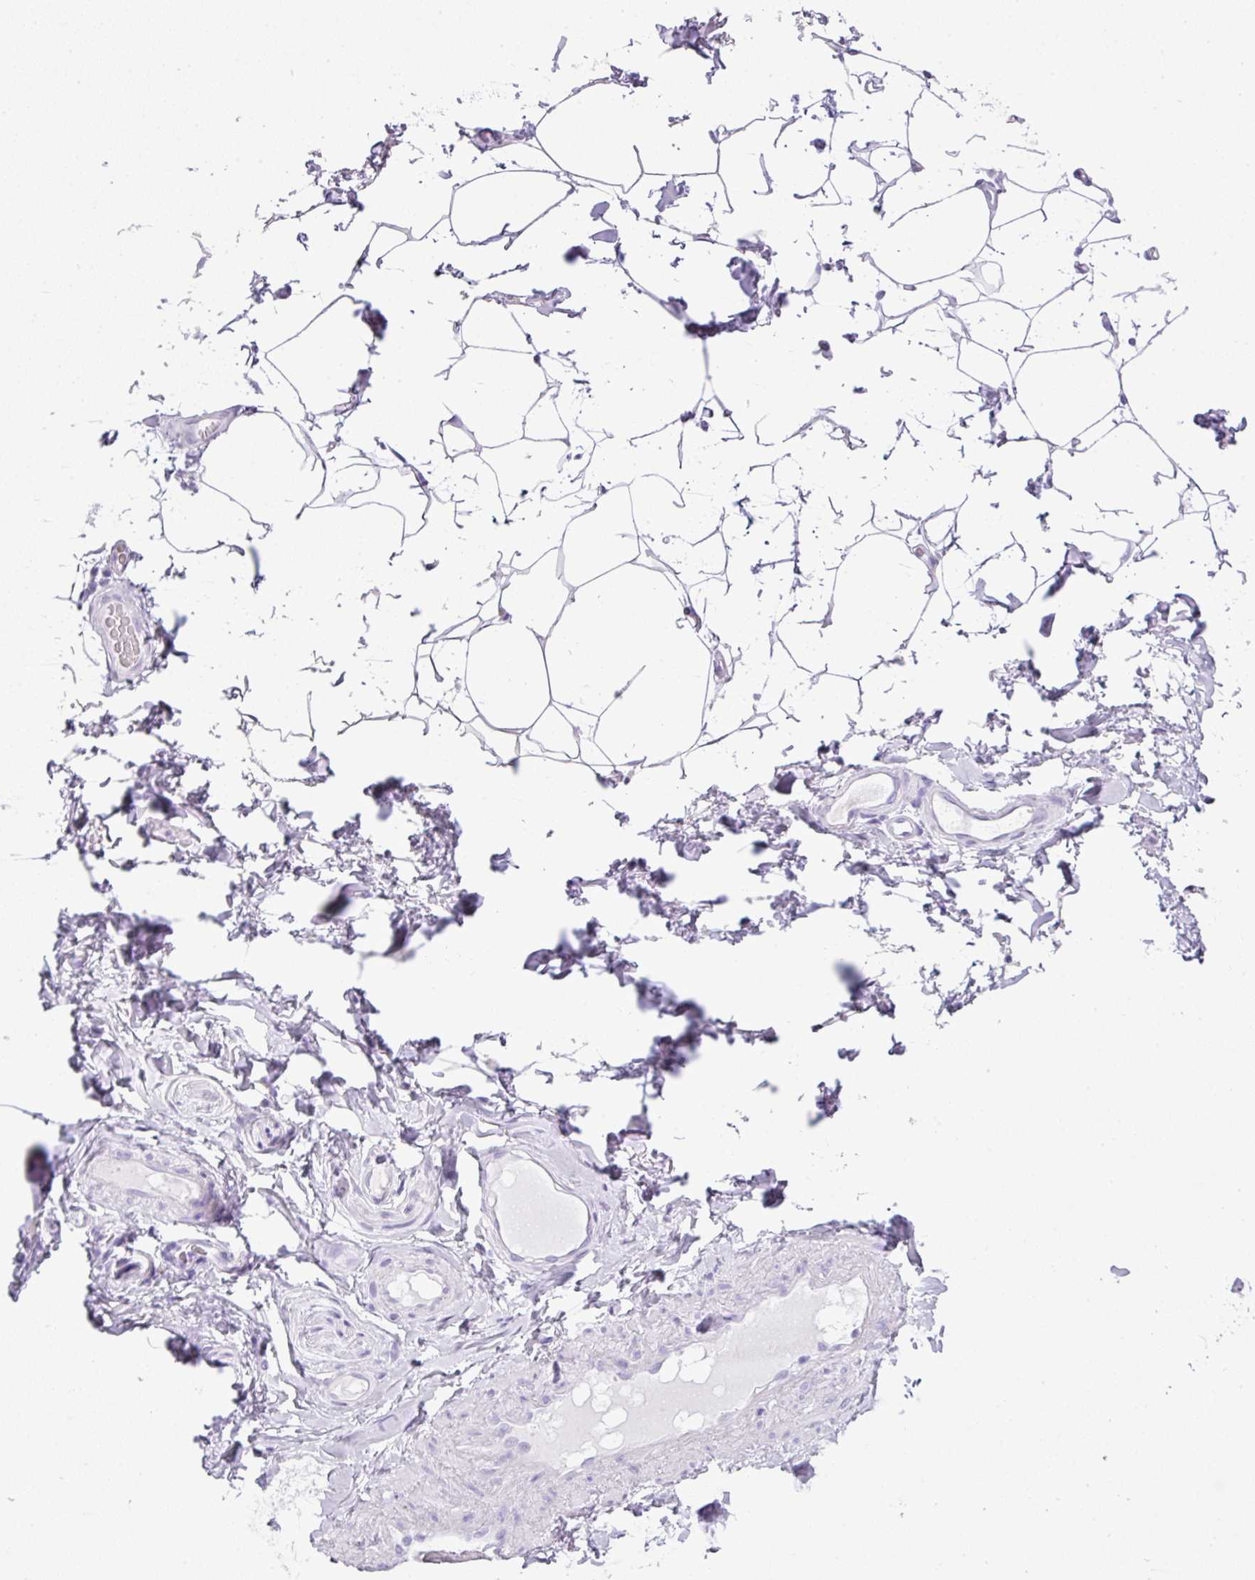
{"staining": {"intensity": "negative", "quantity": "none", "location": "none"}, "tissue": "adipose tissue", "cell_type": "Adipocytes", "image_type": "normal", "snomed": [{"axis": "morphology", "description": "Normal tissue, NOS"}, {"axis": "topography", "description": "Vascular tissue"}, {"axis": "topography", "description": "Peripheral nerve tissue"}], "caption": "Immunohistochemical staining of normal adipose tissue displays no significant expression in adipocytes. Nuclei are stained in blue.", "gene": "TNP1", "patient": {"sex": "male", "age": 41}}